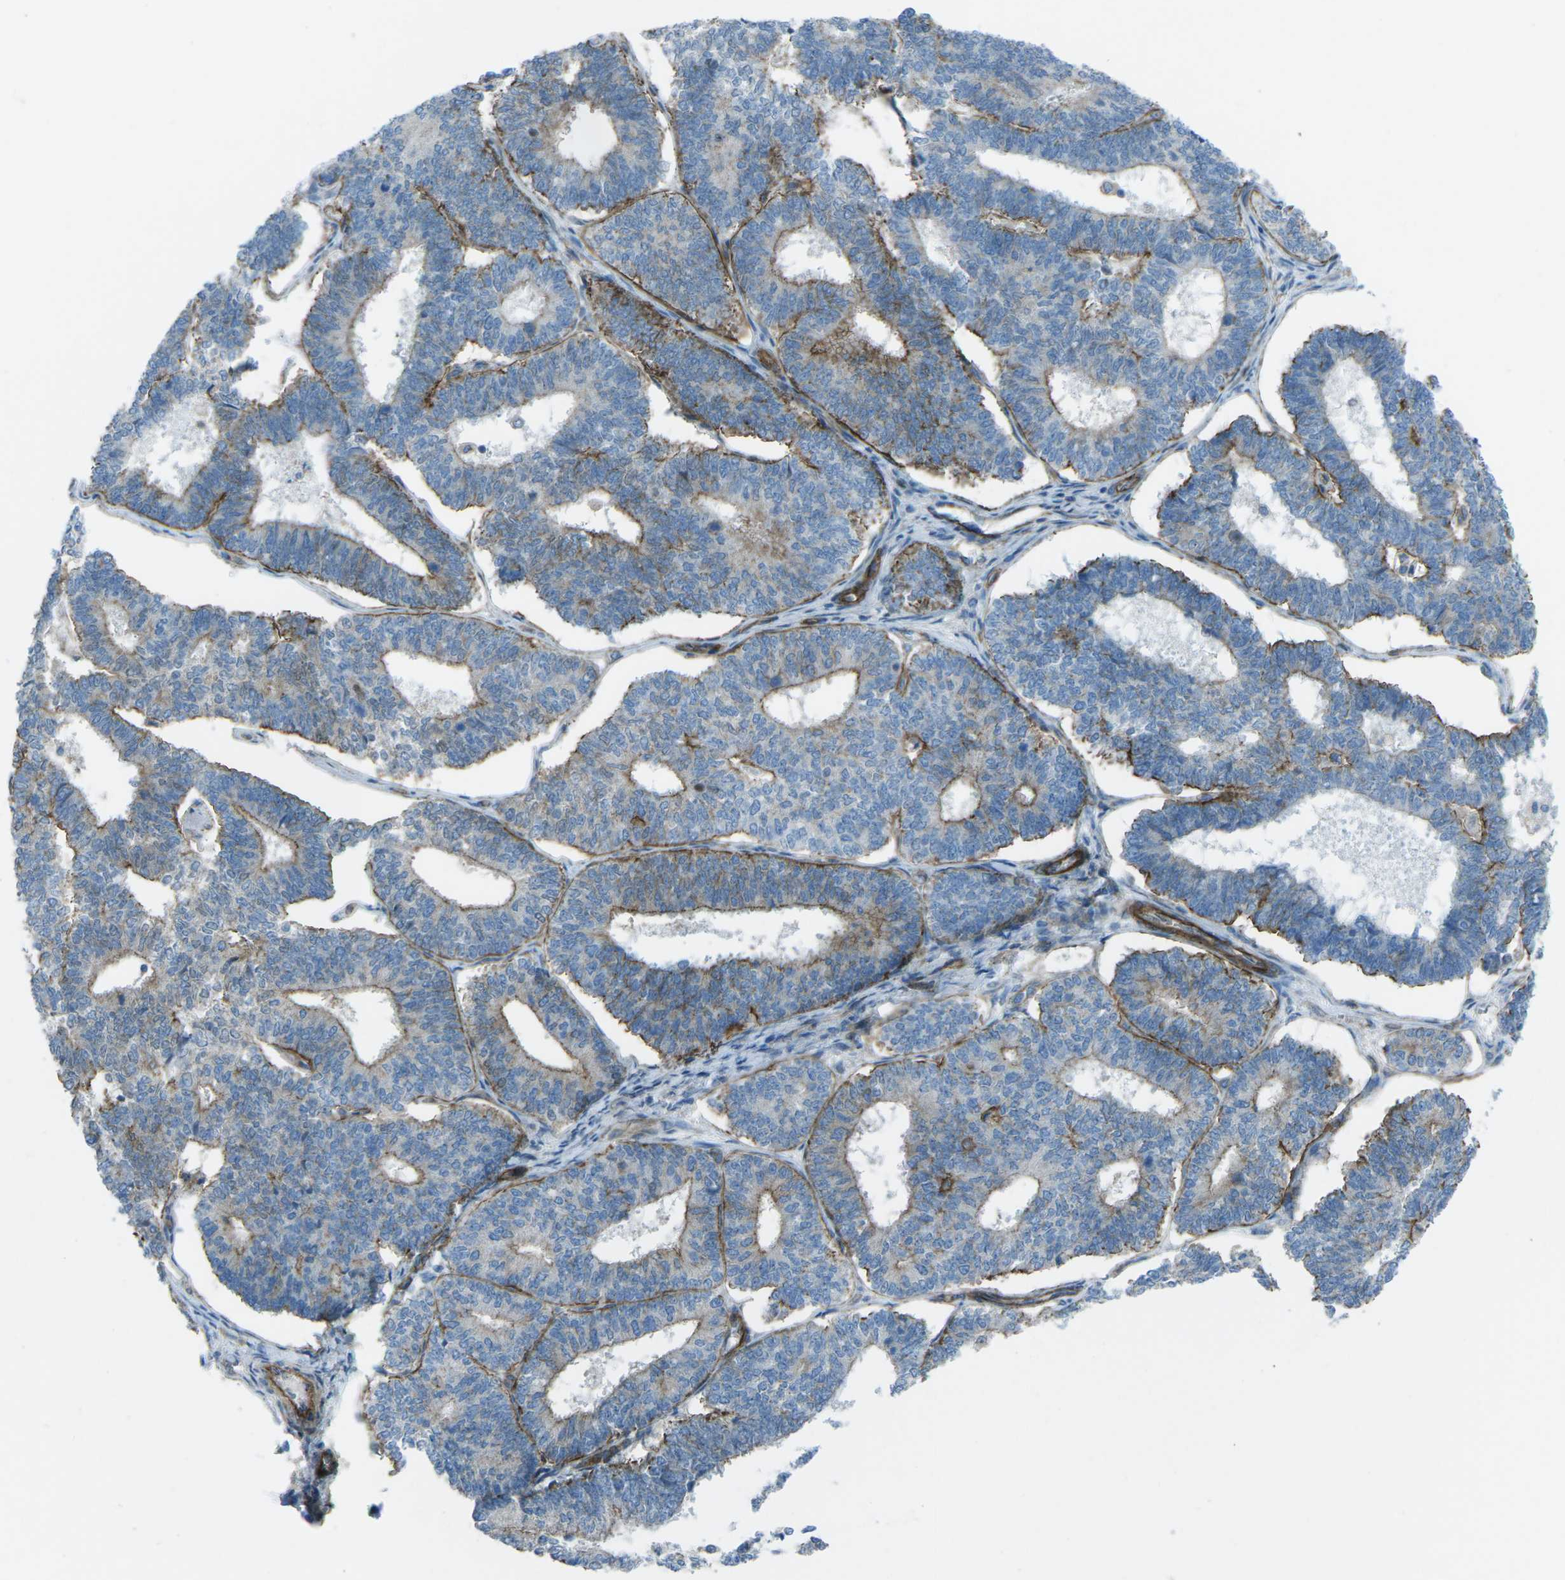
{"staining": {"intensity": "negative", "quantity": "none", "location": "none"}, "tissue": "endometrial cancer", "cell_type": "Tumor cells", "image_type": "cancer", "snomed": [{"axis": "morphology", "description": "Adenocarcinoma, NOS"}, {"axis": "topography", "description": "Endometrium"}], "caption": "Endometrial adenocarcinoma stained for a protein using IHC shows no positivity tumor cells.", "gene": "UTRN", "patient": {"sex": "female", "age": 70}}